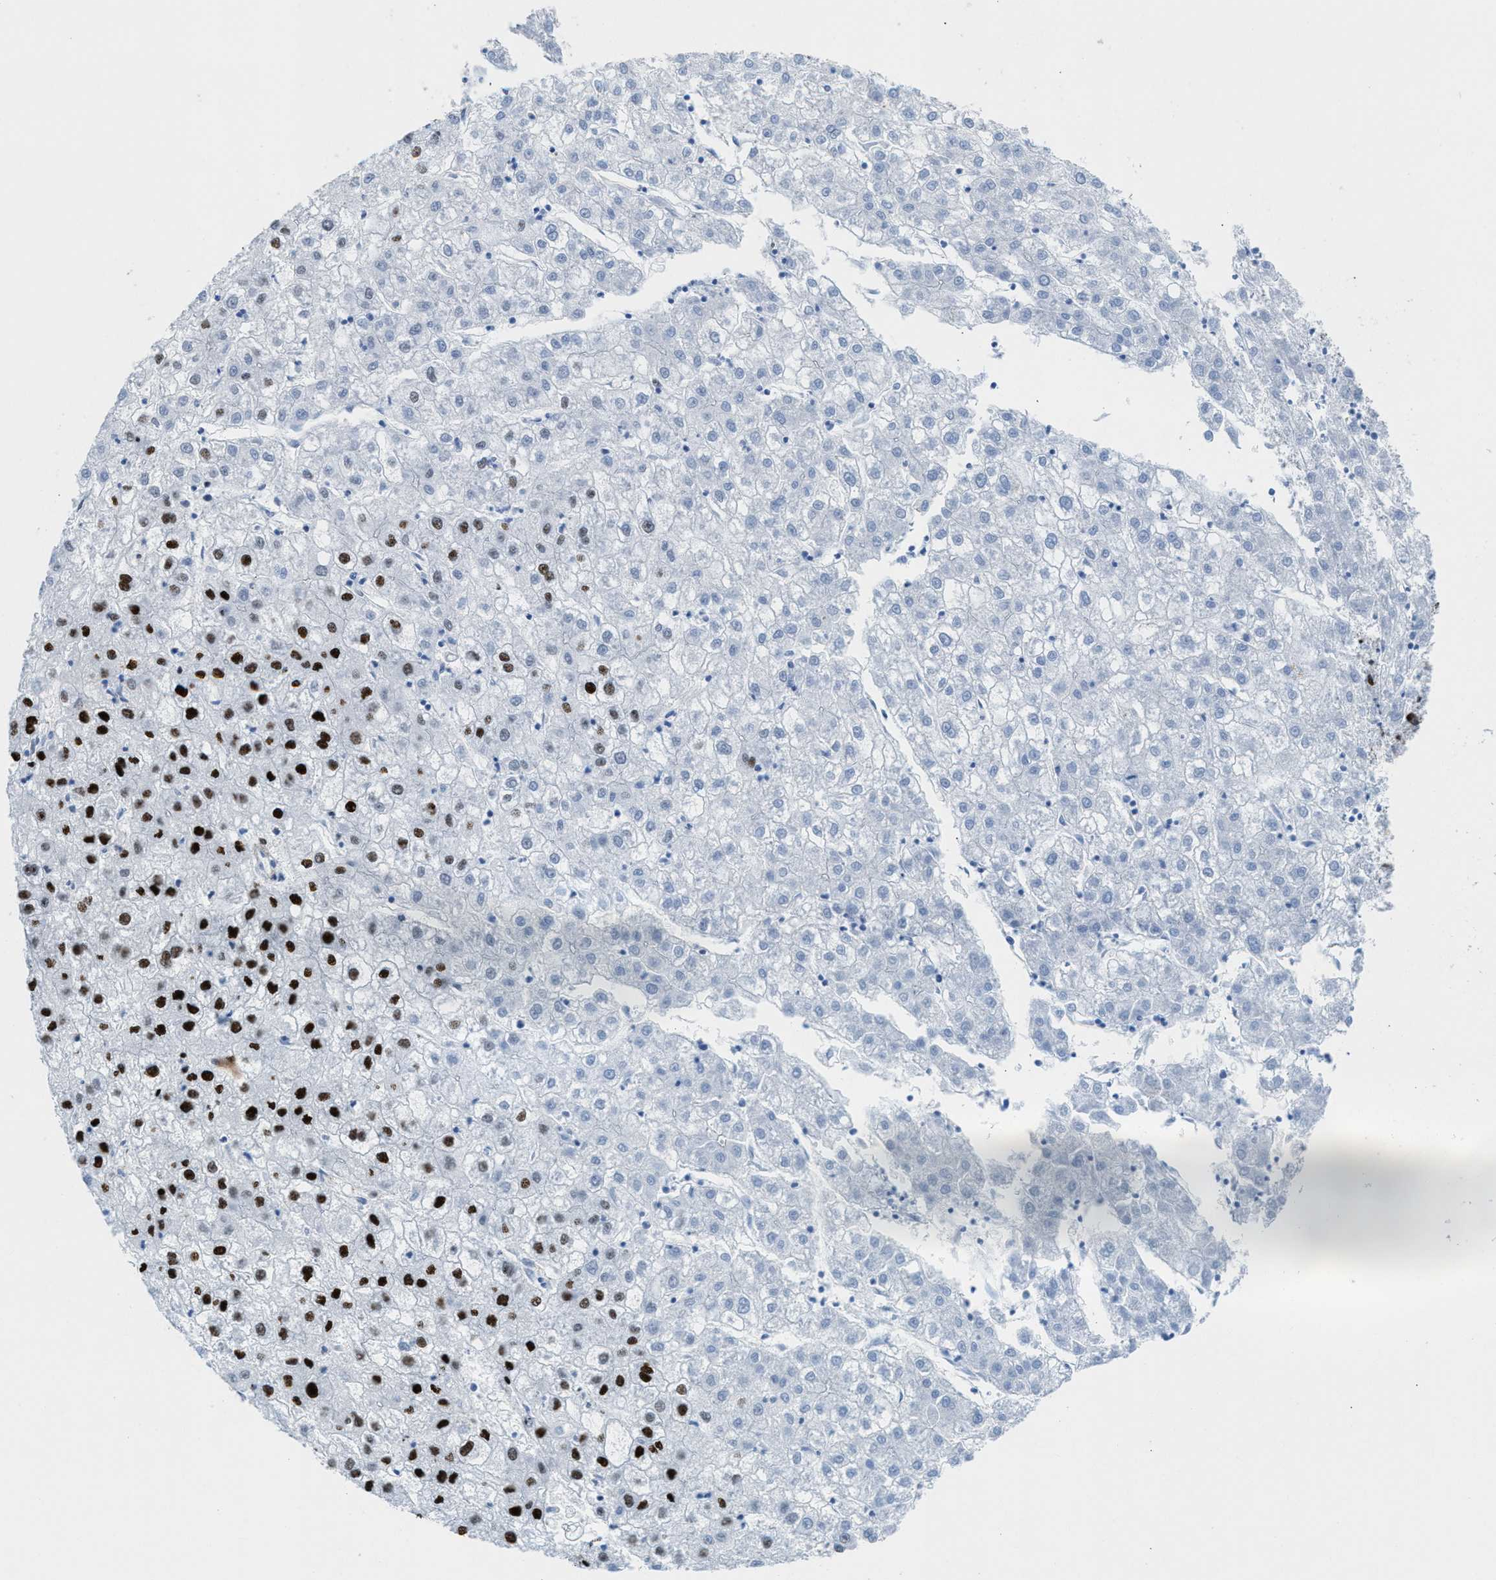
{"staining": {"intensity": "strong", "quantity": "<25%", "location": "nuclear"}, "tissue": "liver cancer", "cell_type": "Tumor cells", "image_type": "cancer", "snomed": [{"axis": "morphology", "description": "Carcinoma, Hepatocellular, NOS"}, {"axis": "topography", "description": "Liver"}], "caption": "Tumor cells show medium levels of strong nuclear positivity in about <25% of cells in human liver cancer.", "gene": "NONO", "patient": {"sex": "male", "age": 72}}